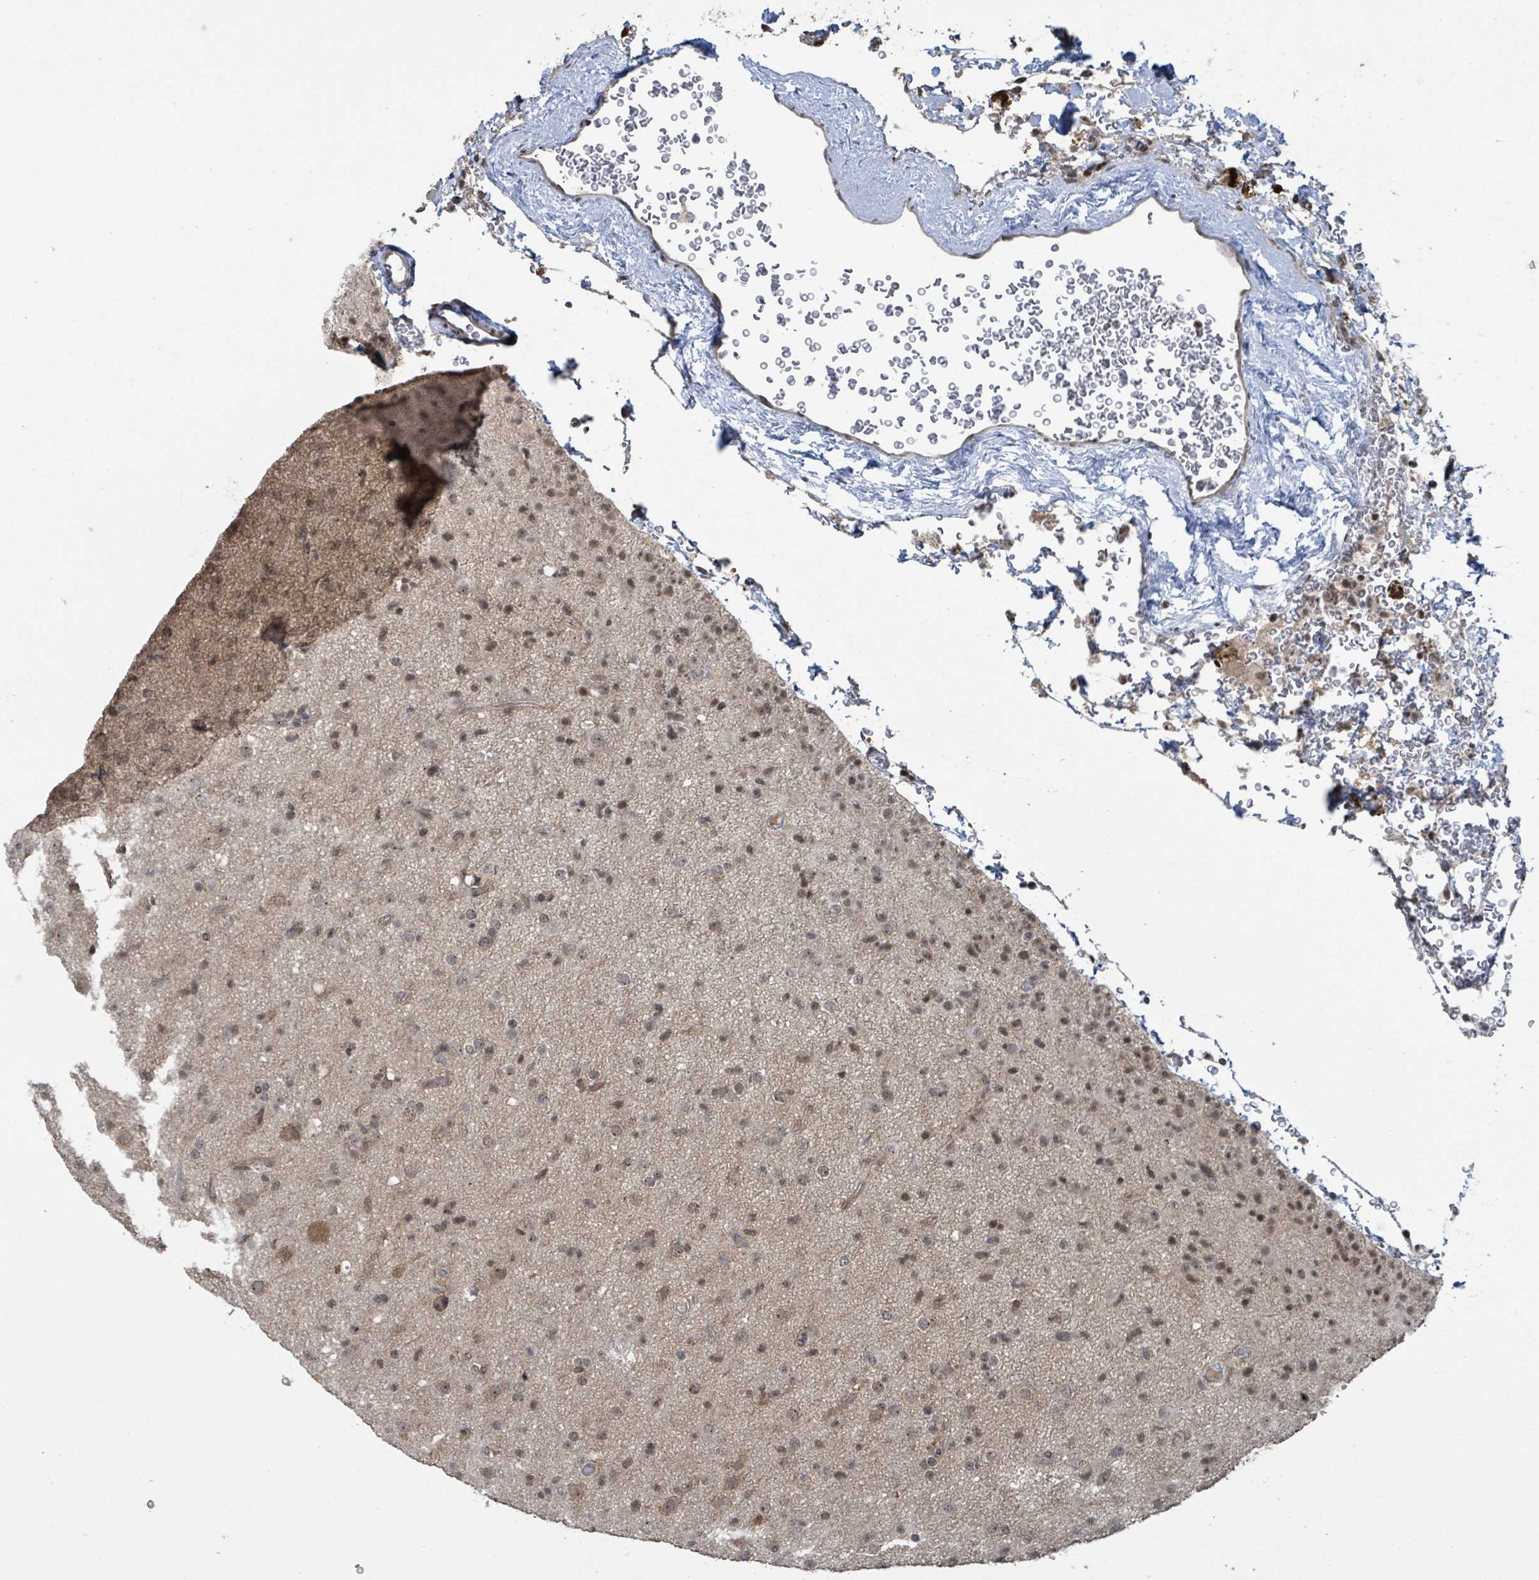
{"staining": {"intensity": "moderate", "quantity": ">75%", "location": "nuclear"}, "tissue": "glioma", "cell_type": "Tumor cells", "image_type": "cancer", "snomed": [{"axis": "morphology", "description": "Glioma, malignant, Low grade"}, {"axis": "topography", "description": "Brain"}], "caption": "This histopathology image reveals IHC staining of malignant low-grade glioma, with medium moderate nuclear positivity in approximately >75% of tumor cells.", "gene": "ZBTB14", "patient": {"sex": "male", "age": 65}}